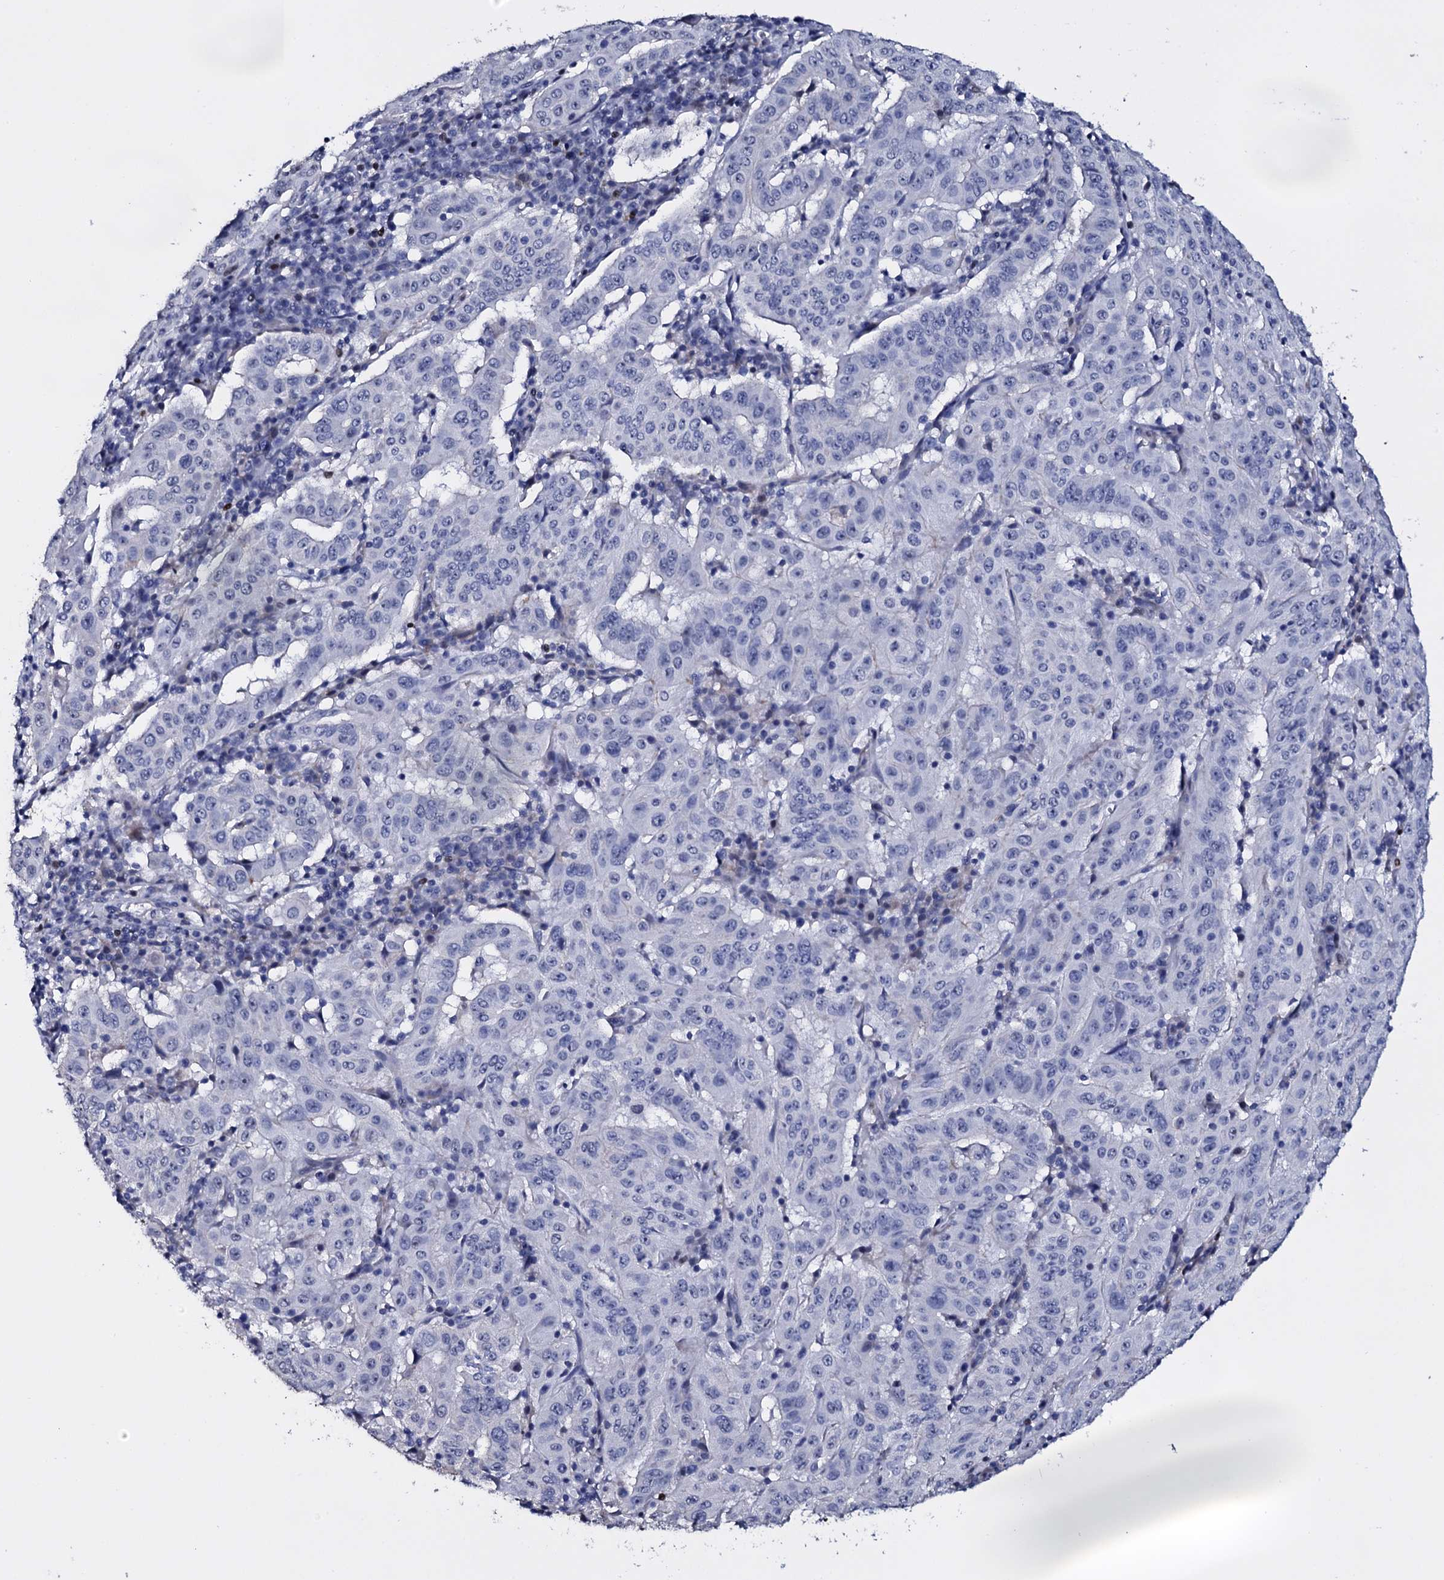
{"staining": {"intensity": "negative", "quantity": "none", "location": "none"}, "tissue": "pancreatic cancer", "cell_type": "Tumor cells", "image_type": "cancer", "snomed": [{"axis": "morphology", "description": "Adenocarcinoma, NOS"}, {"axis": "topography", "description": "Pancreas"}], "caption": "Tumor cells show no significant protein staining in pancreatic adenocarcinoma. Brightfield microscopy of immunohistochemistry (IHC) stained with DAB (brown) and hematoxylin (blue), captured at high magnification.", "gene": "NPM2", "patient": {"sex": "male", "age": 63}}